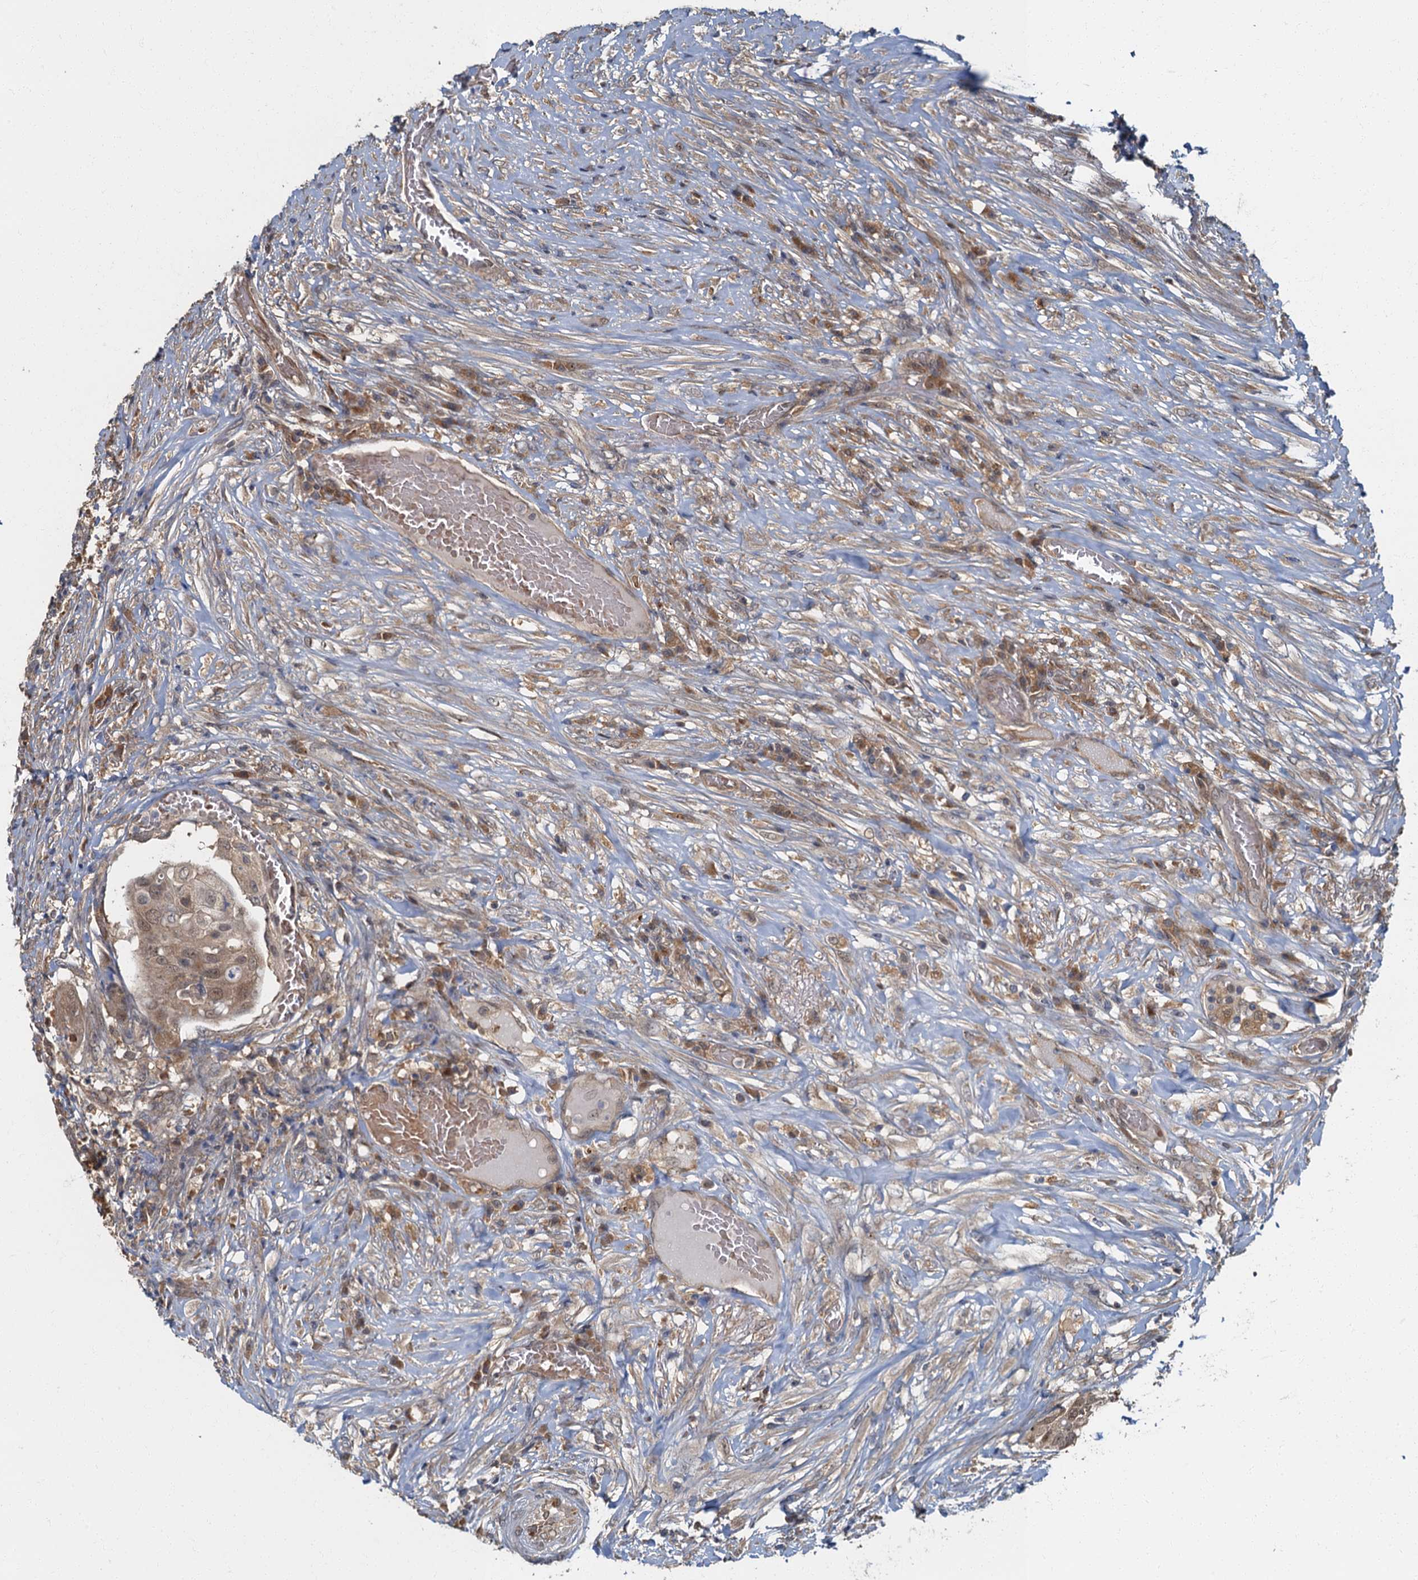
{"staining": {"intensity": "moderate", "quantity": ">75%", "location": "cytoplasmic/membranous,nuclear"}, "tissue": "urothelial cancer", "cell_type": "Tumor cells", "image_type": "cancer", "snomed": [{"axis": "morphology", "description": "Urothelial carcinoma, High grade"}, {"axis": "topography", "description": "Urinary bladder"}], "caption": "Immunohistochemical staining of high-grade urothelial carcinoma exhibits medium levels of moderate cytoplasmic/membranous and nuclear expression in about >75% of tumor cells.", "gene": "TBCK", "patient": {"sex": "female", "age": 63}}